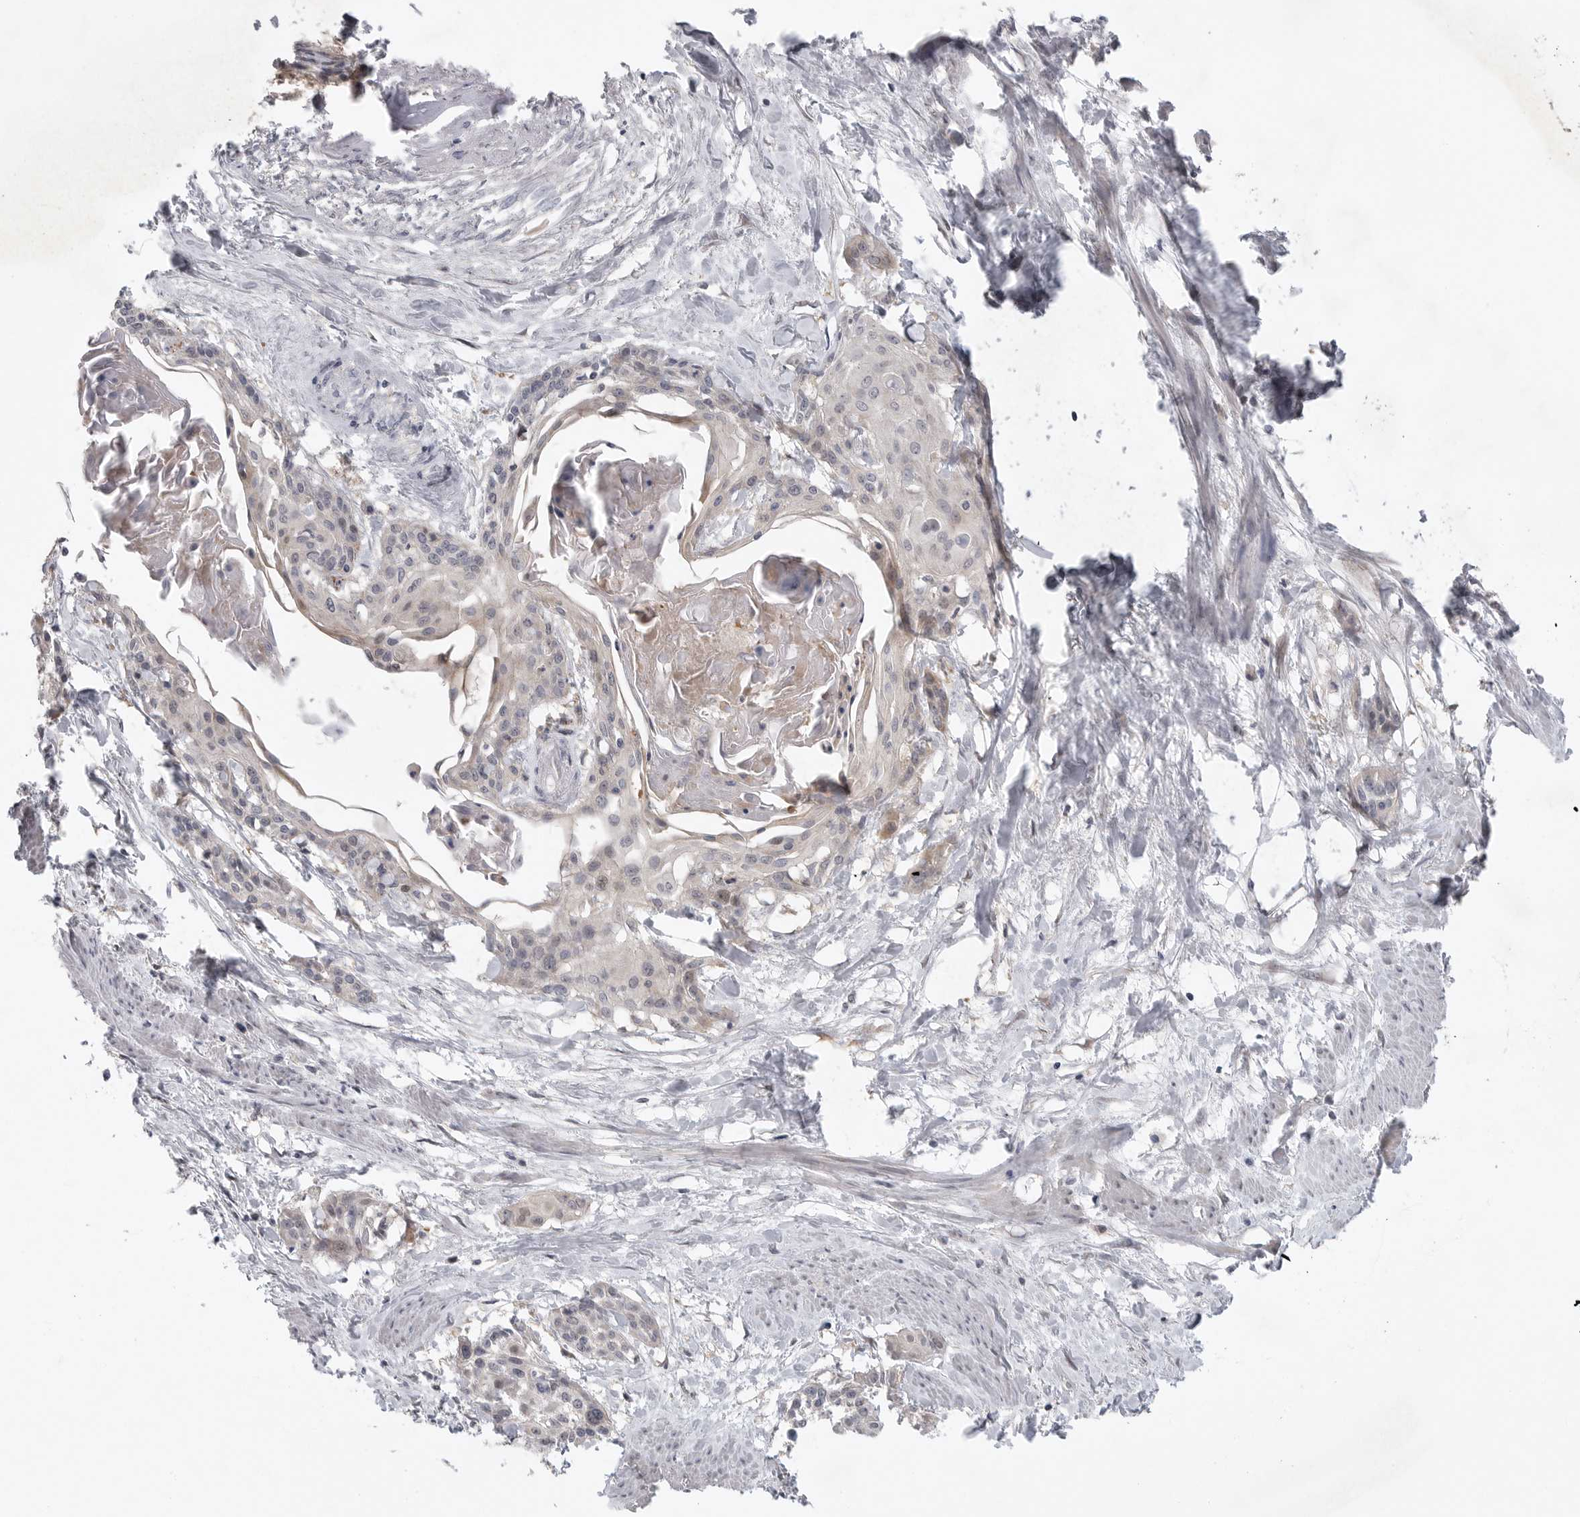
{"staining": {"intensity": "negative", "quantity": "none", "location": "none"}, "tissue": "cervical cancer", "cell_type": "Tumor cells", "image_type": "cancer", "snomed": [{"axis": "morphology", "description": "Squamous cell carcinoma, NOS"}, {"axis": "topography", "description": "Cervix"}], "caption": "There is no significant expression in tumor cells of cervical cancer.", "gene": "FBXO43", "patient": {"sex": "female", "age": 57}}